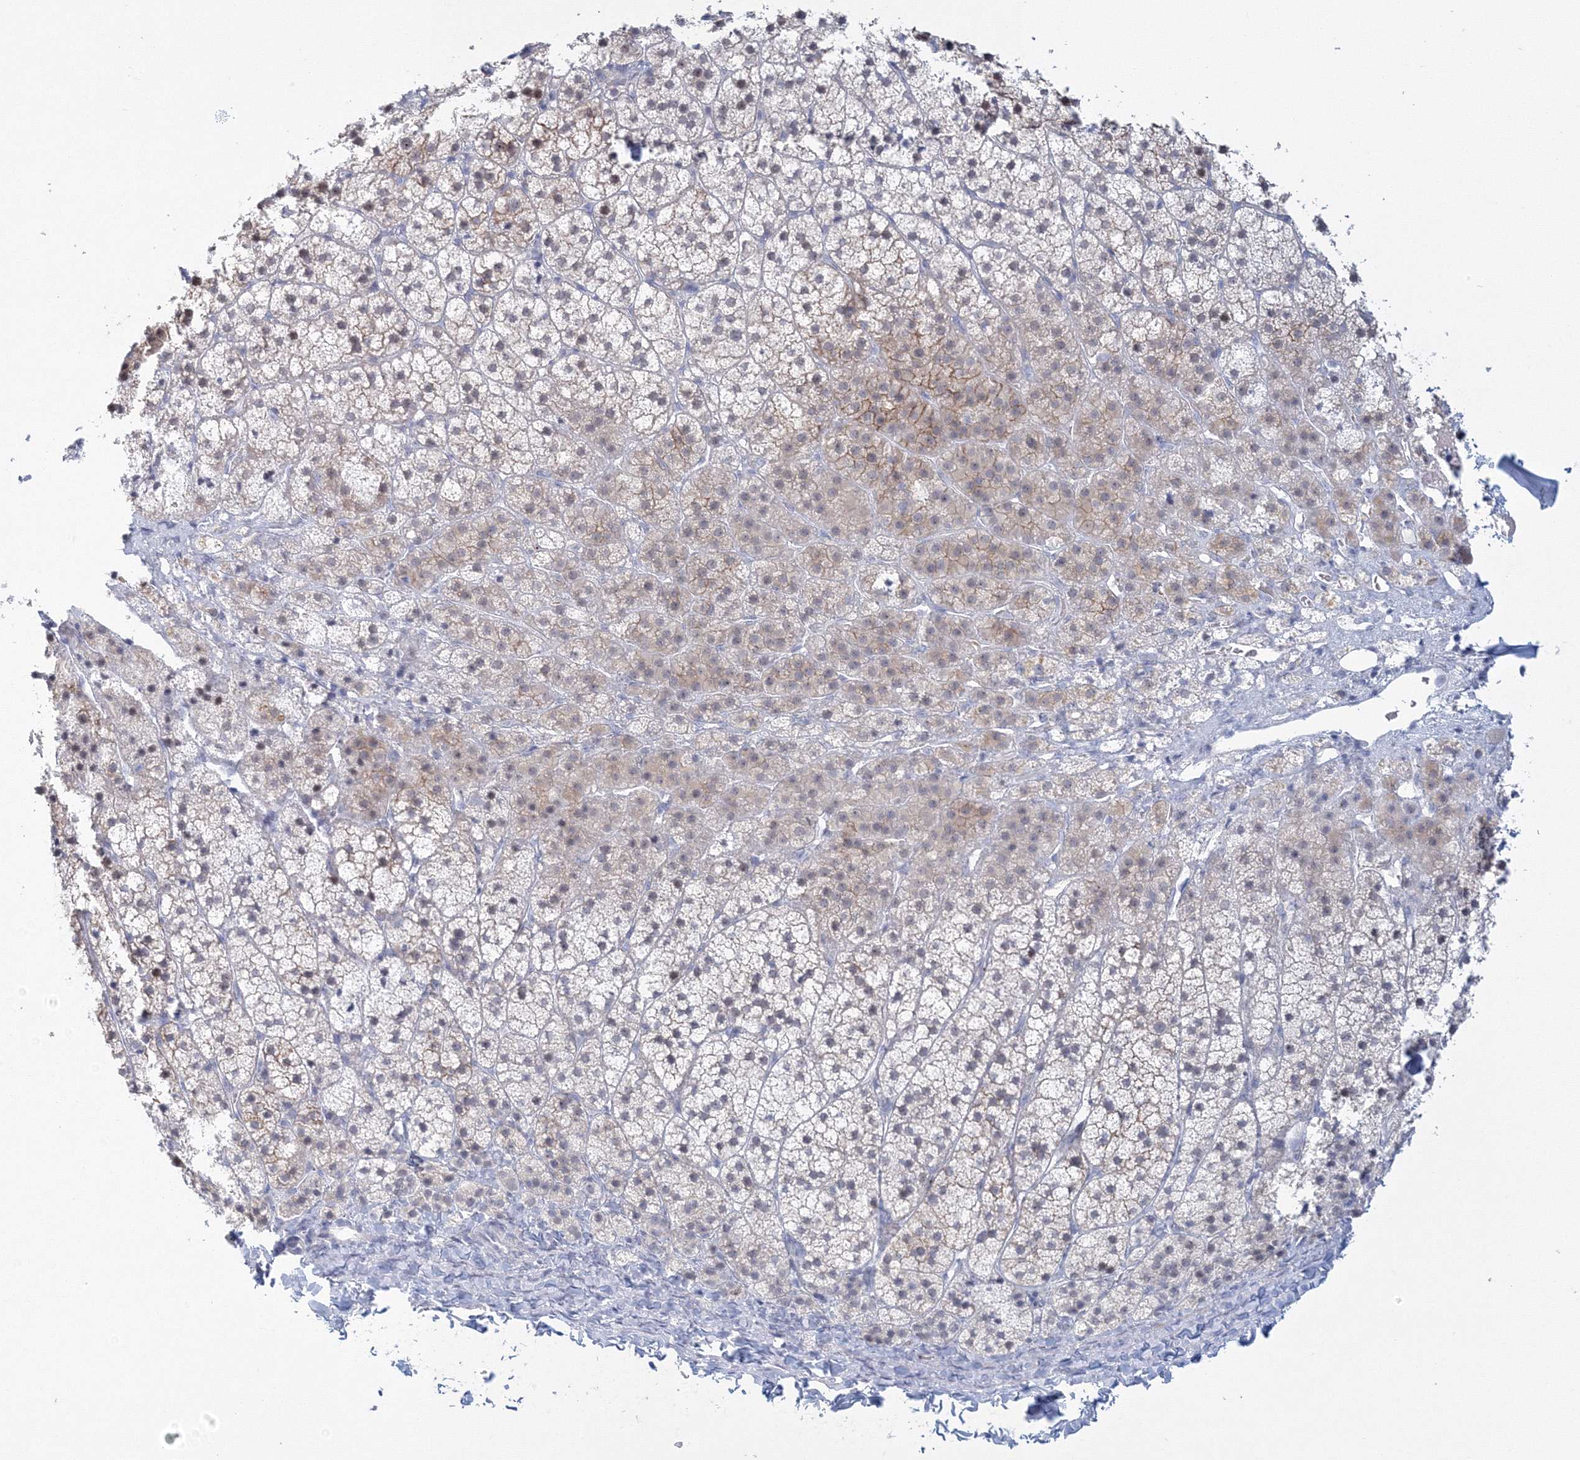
{"staining": {"intensity": "moderate", "quantity": "<25%", "location": "cytoplasmic/membranous"}, "tissue": "adrenal gland", "cell_type": "Glandular cells", "image_type": "normal", "snomed": [{"axis": "morphology", "description": "Normal tissue, NOS"}, {"axis": "topography", "description": "Adrenal gland"}], "caption": "Brown immunohistochemical staining in normal human adrenal gland reveals moderate cytoplasmic/membranous positivity in about <25% of glandular cells. The staining was performed using DAB, with brown indicating positive protein expression. Nuclei are stained blue with hematoxylin.", "gene": "VSIG1", "patient": {"sex": "female", "age": 44}}